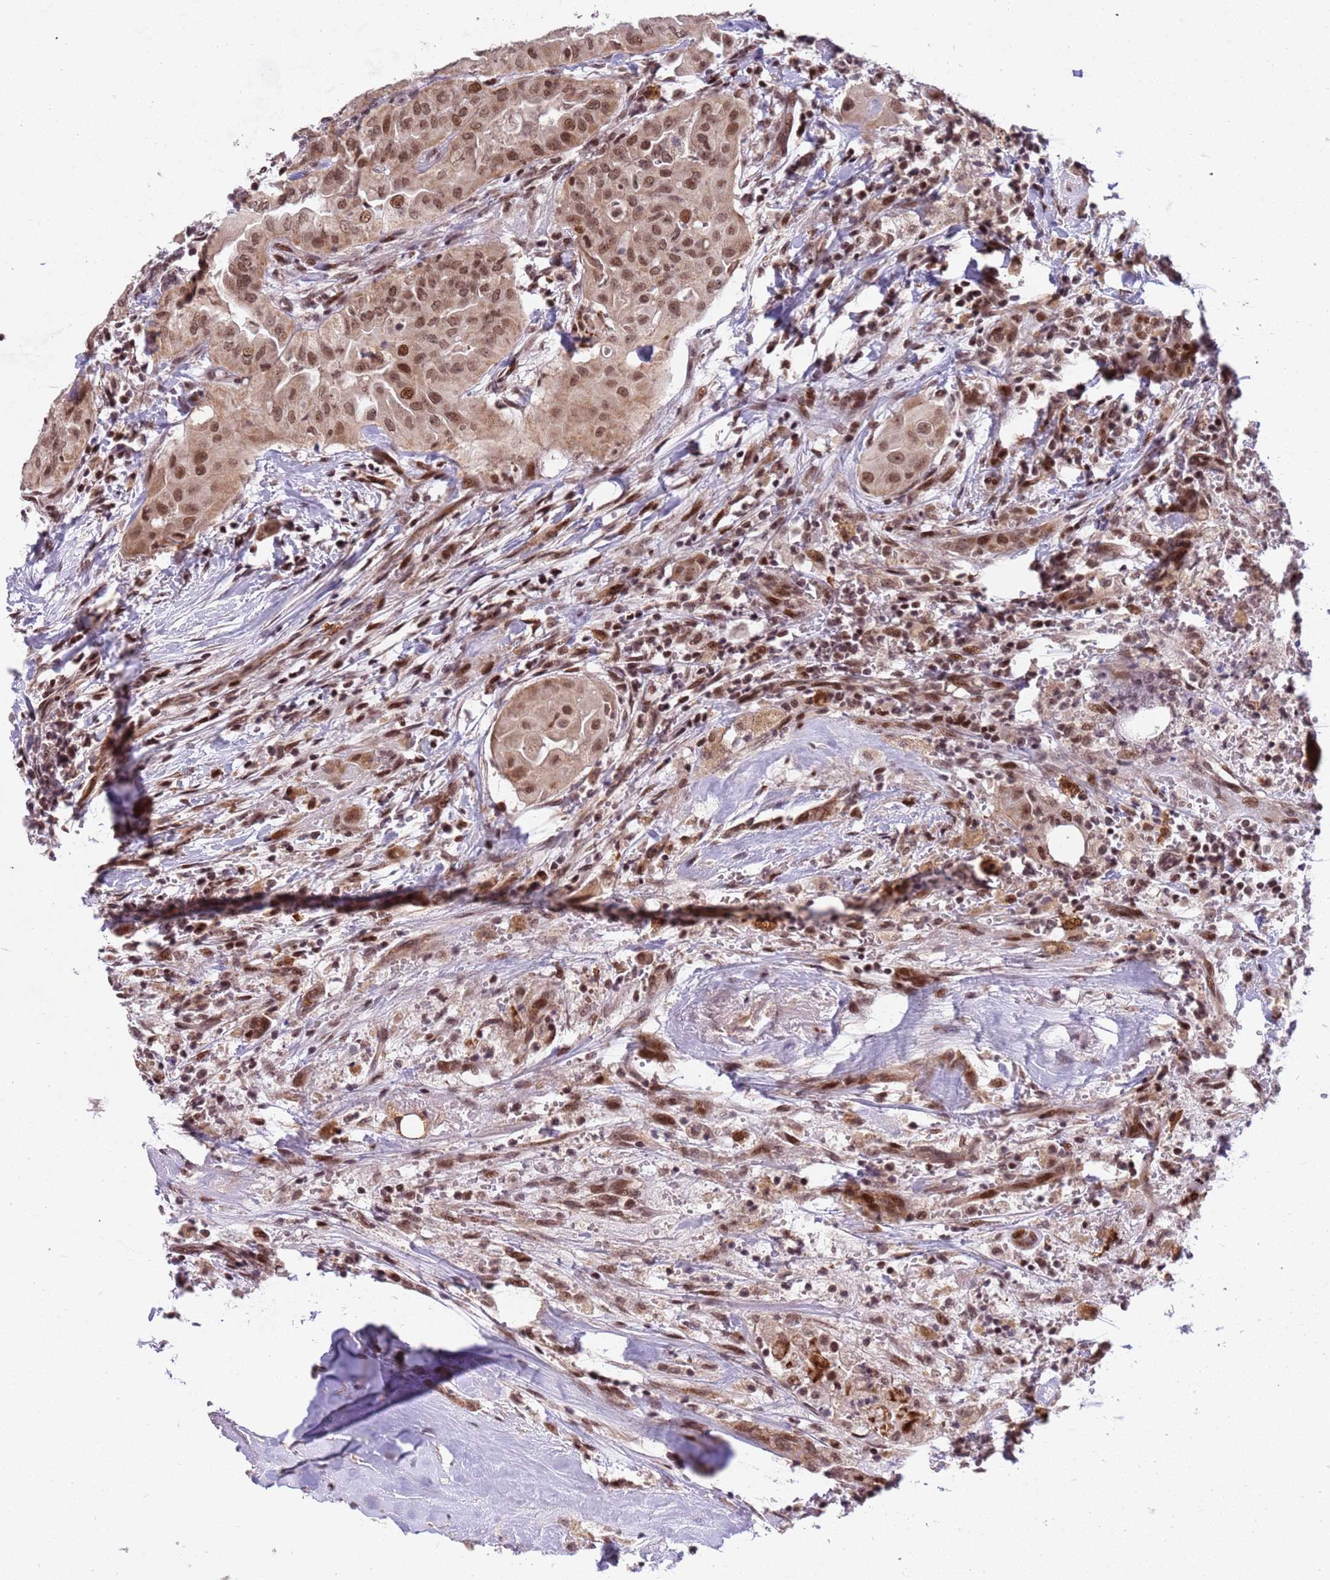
{"staining": {"intensity": "moderate", "quantity": ">75%", "location": "nuclear"}, "tissue": "thyroid cancer", "cell_type": "Tumor cells", "image_type": "cancer", "snomed": [{"axis": "morphology", "description": "Papillary adenocarcinoma, NOS"}, {"axis": "topography", "description": "Thyroid gland"}], "caption": "Moderate nuclear expression is seen in about >75% of tumor cells in thyroid papillary adenocarcinoma.", "gene": "PPM1H", "patient": {"sex": "female", "age": 59}}